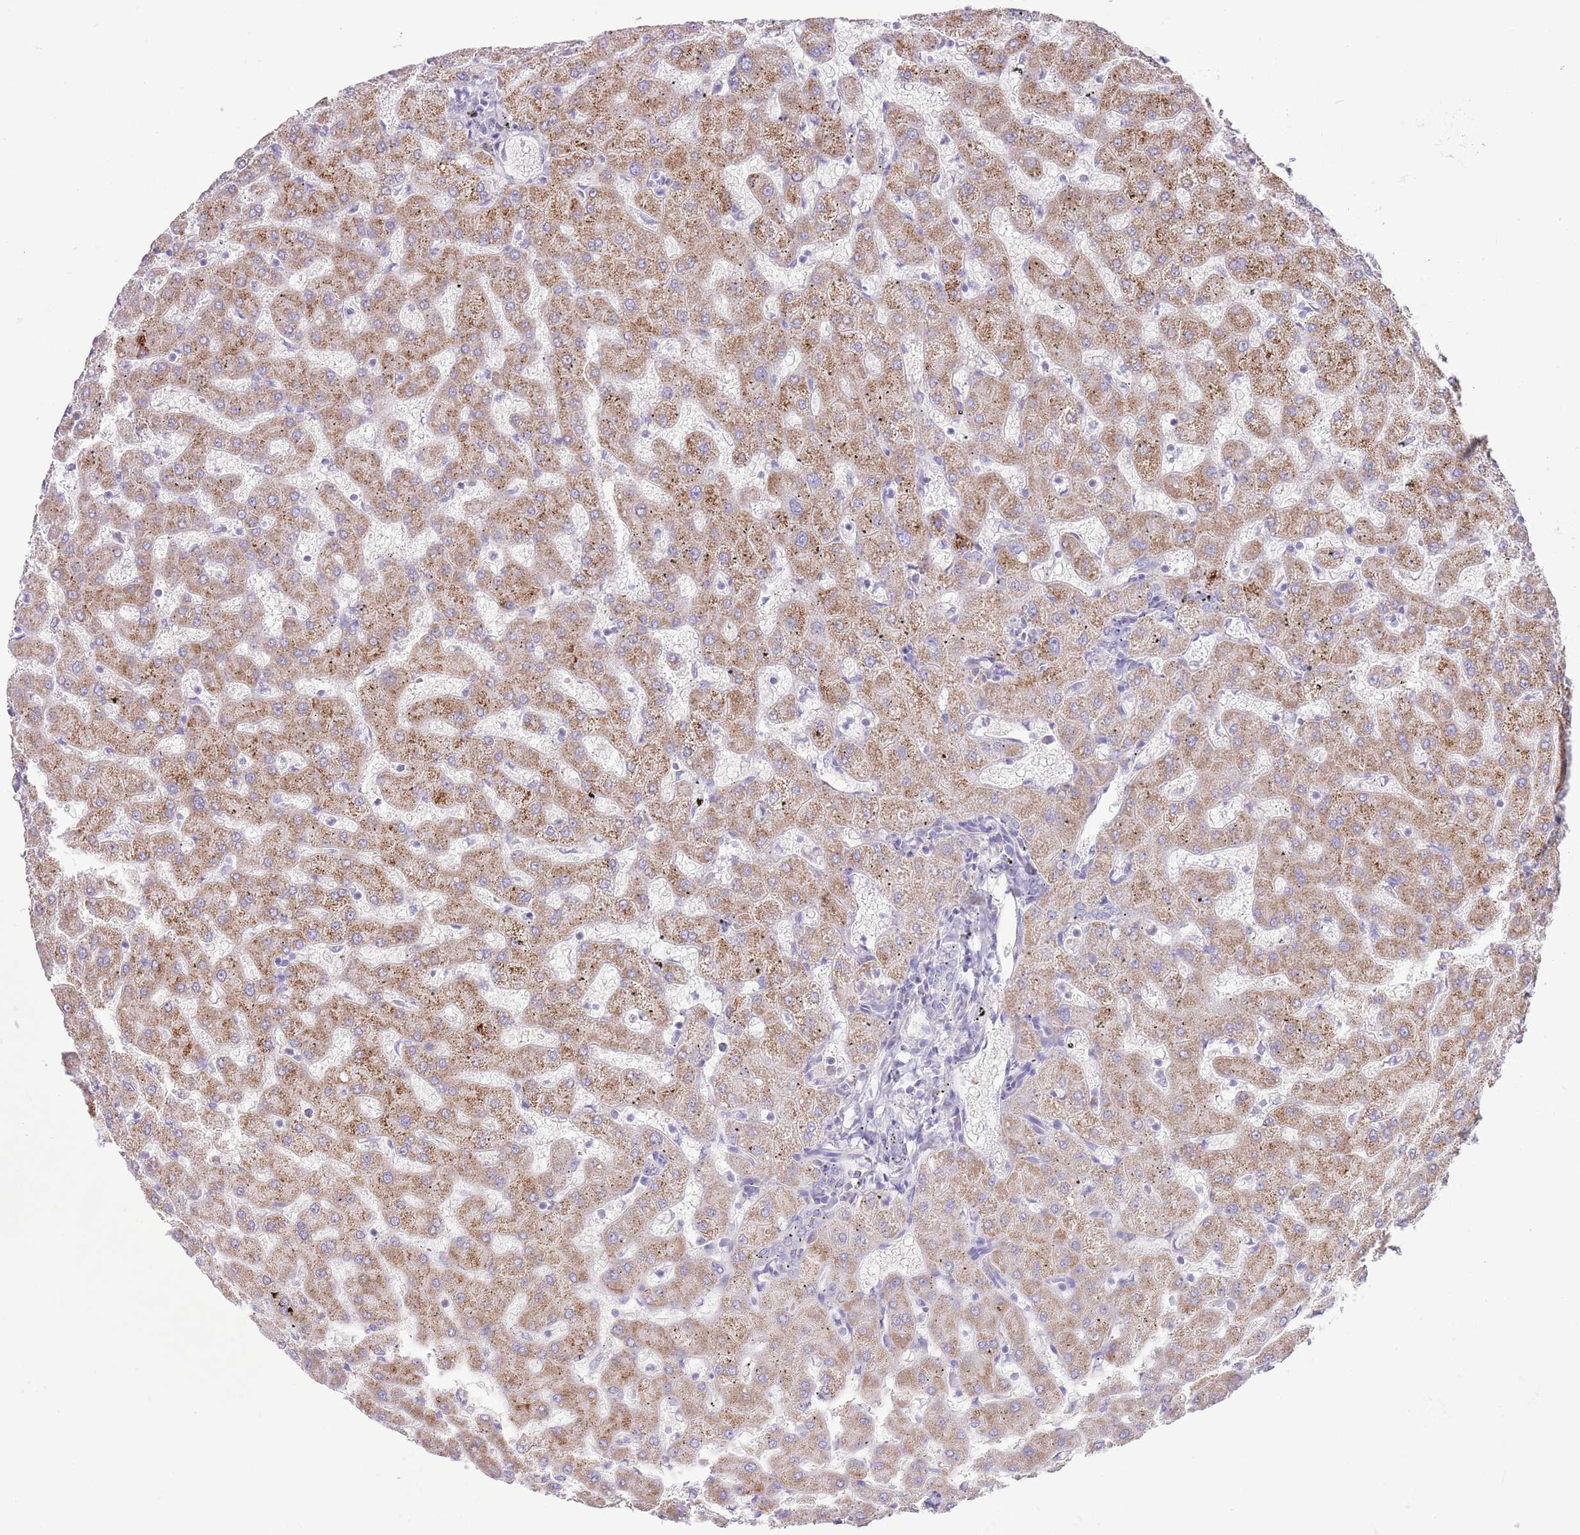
{"staining": {"intensity": "negative", "quantity": "none", "location": "none"}, "tissue": "liver", "cell_type": "Cholangiocytes", "image_type": "normal", "snomed": [{"axis": "morphology", "description": "Normal tissue, NOS"}, {"axis": "topography", "description": "Liver"}], "caption": "Protein analysis of normal liver demonstrates no significant expression in cholangiocytes.", "gene": "OAZ2", "patient": {"sex": "female", "age": 63}}